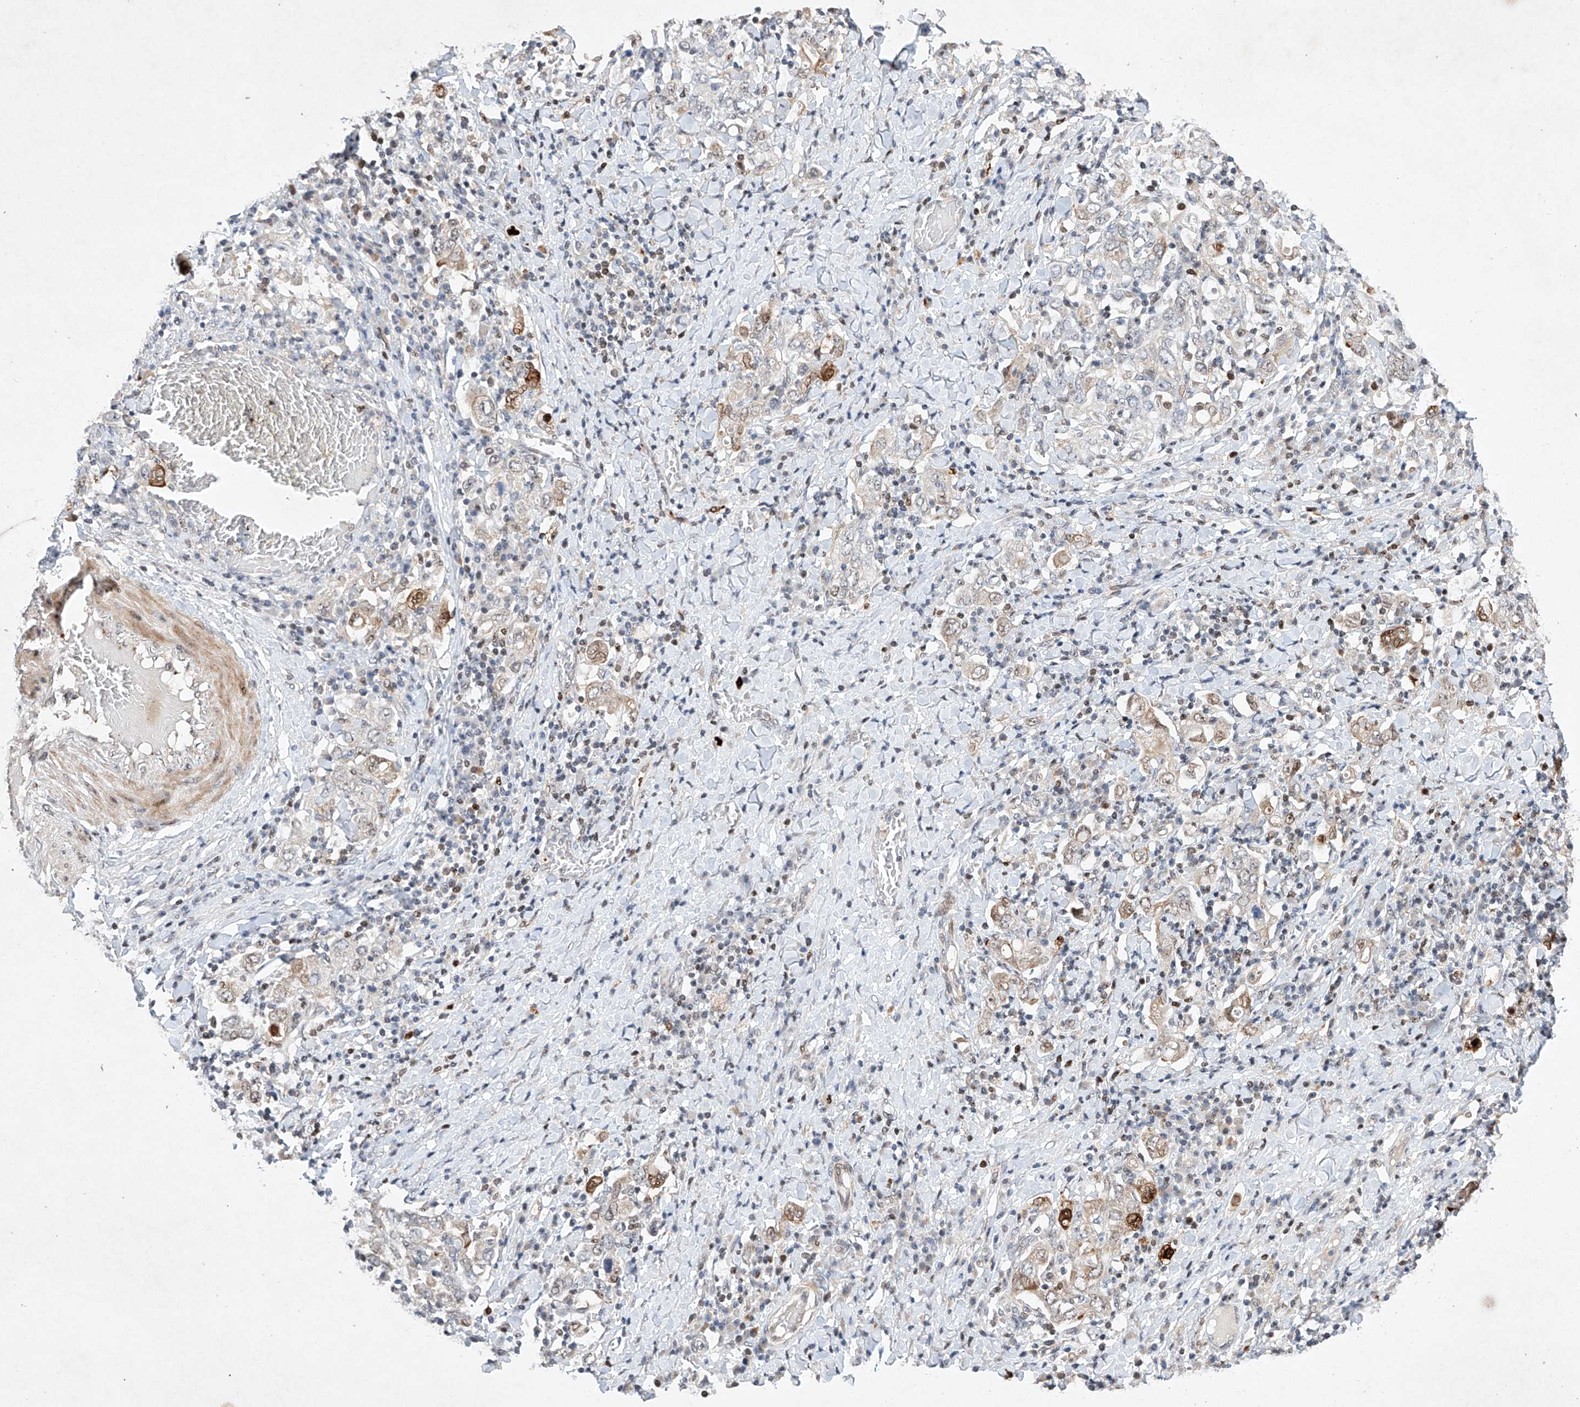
{"staining": {"intensity": "strong", "quantity": "<25%", "location": "cytoplasmic/membranous"}, "tissue": "stomach cancer", "cell_type": "Tumor cells", "image_type": "cancer", "snomed": [{"axis": "morphology", "description": "Adenocarcinoma, NOS"}, {"axis": "topography", "description": "Stomach, upper"}], "caption": "Stomach cancer stained with a protein marker exhibits strong staining in tumor cells.", "gene": "AFG1L", "patient": {"sex": "male", "age": 62}}